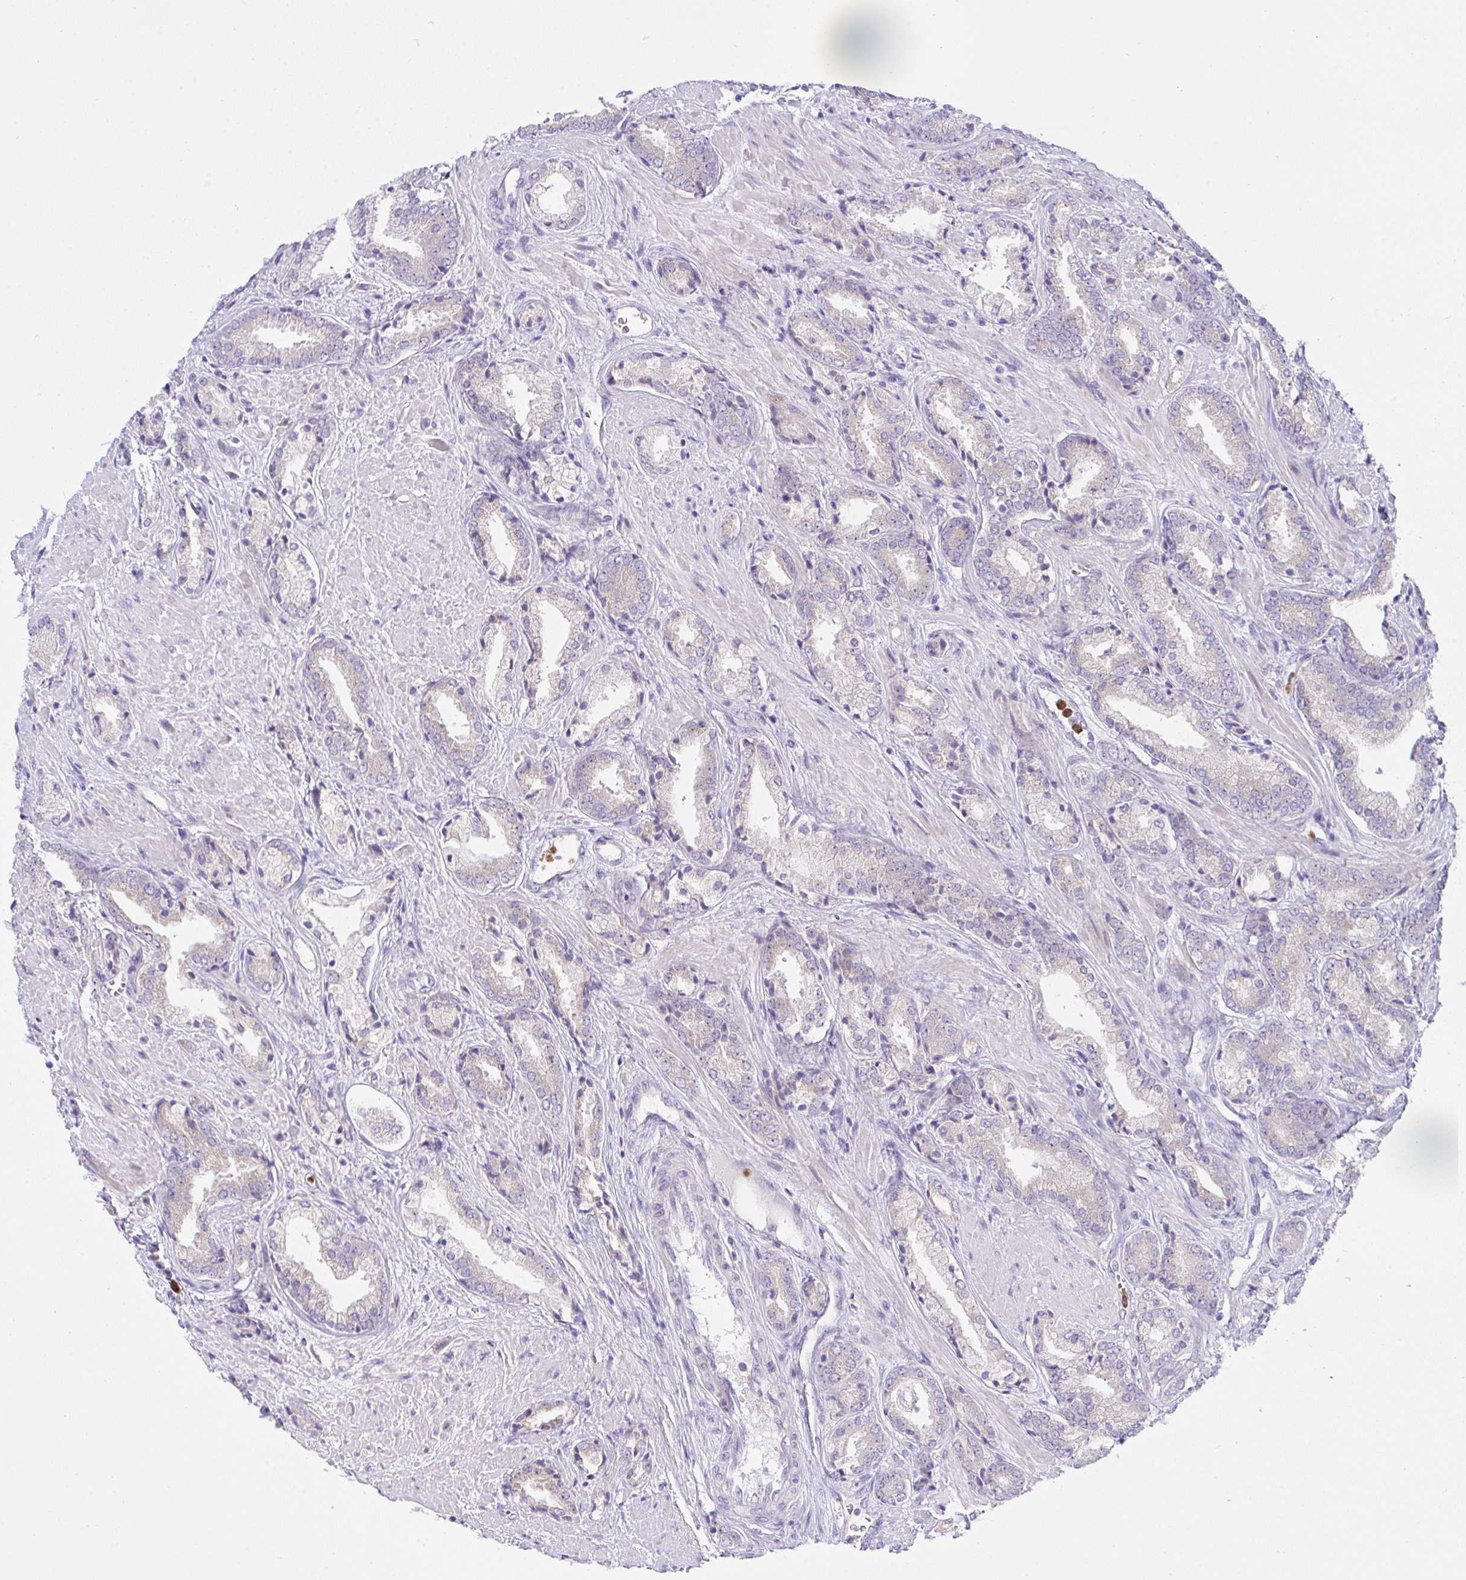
{"staining": {"intensity": "negative", "quantity": "none", "location": "none"}, "tissue": "prostate cancer", "cell_type": "Tumor cells", "image_type": "cancer", "snomed": [{"axis": "morphology", "description": "Adenocarcinoma, High grade"}, {"axis": "topography", "description": "Prostate"}], "caption": "Prostate cancer (high-grade adenocarcinoma) was stained to show a protein in brown. There is no significant staining in tumor cells.", "gene": "ZNF554", "patient": {"sex": "male", "age": 56}}